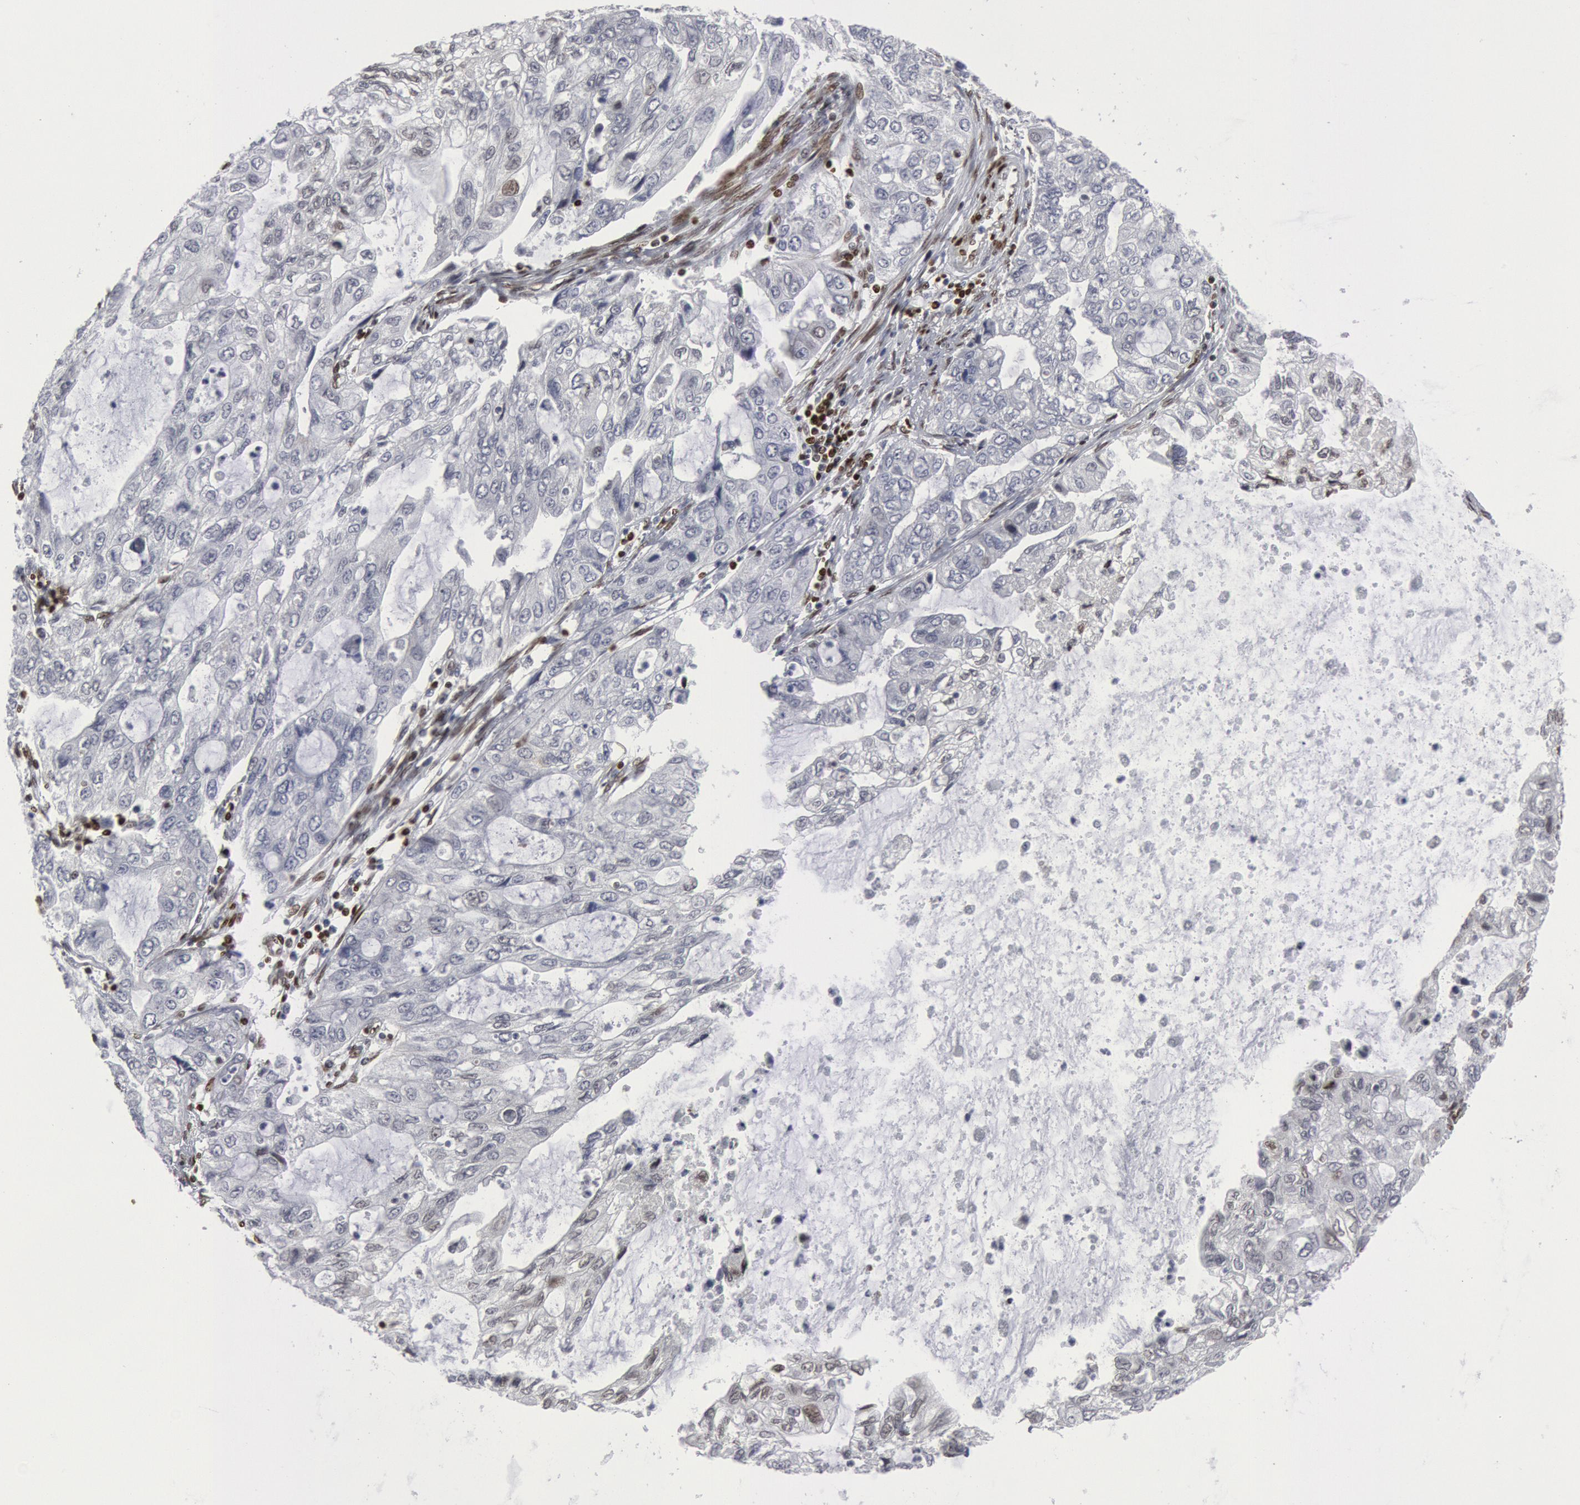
{"staining": {"intensity": "negative", "quantity": "none", "location": "none"}, "tissue": "stomach cancer", "cell_type": "Tumor cells", "image_type": "cancer", "snomed": [{"axis": "morphology", "description": "Adenocarcinoma, NOS"}, {"axis": "topography", "description": "Stomach, upper"}], "caption": "This is an immunohistochemistry image of human adenocarcinoma (stomach). There is no expression in tumor cells.", "gene": "MECP2", "patient": {"sex": "female", "age": 52}}